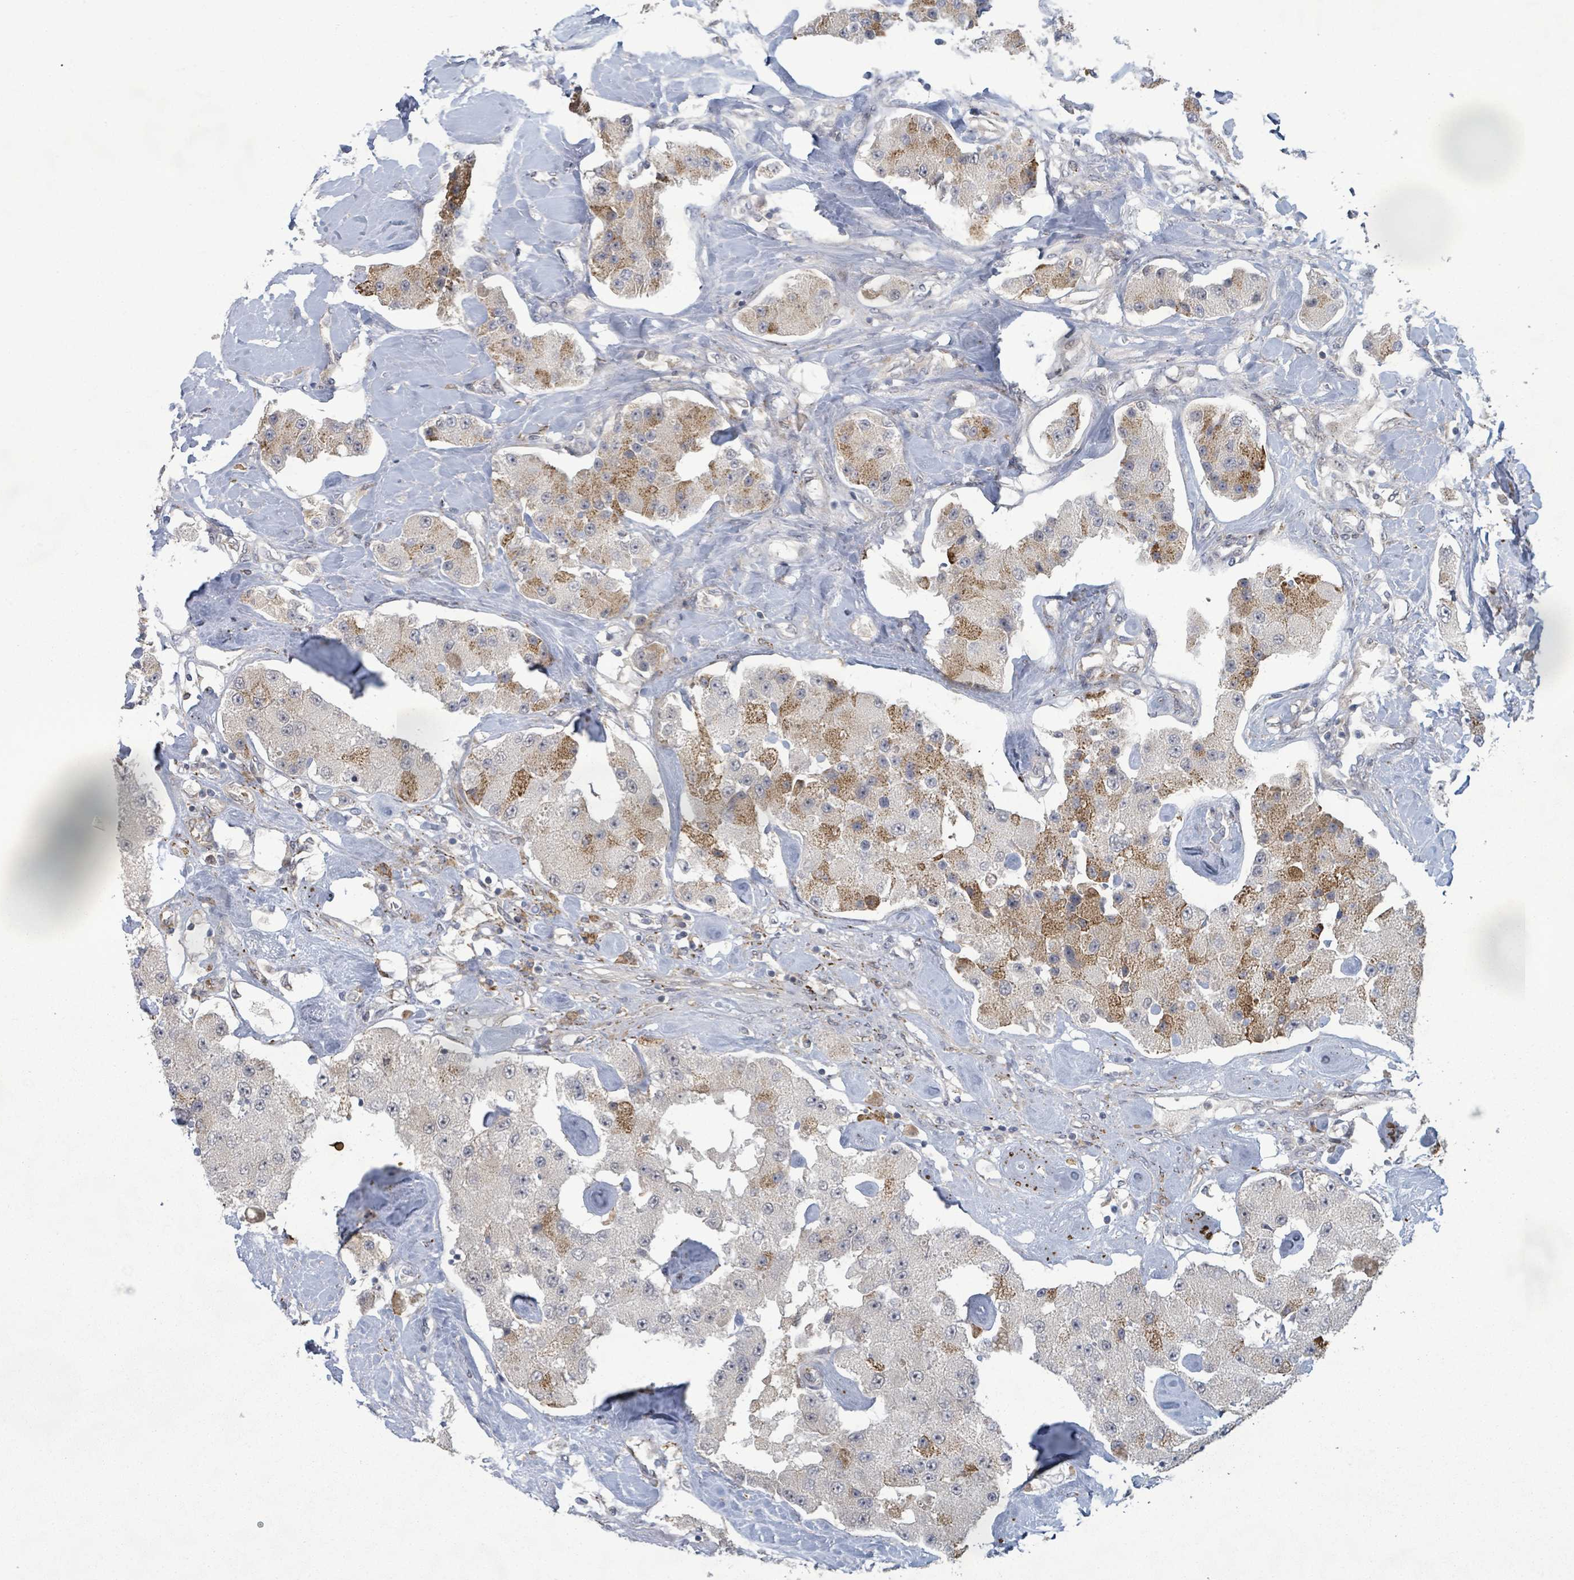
{"staining": {"intensity": "moderate", "quantity": "25%-75%", "location": "cytoplasmic/membranous"}, "tissue": "carcinoid", "cell_type": "Tumor cells", "image_type": "cancer", "snomed": [{"axis": "morphology", "description": "Carcinoid, malignant, NOS"}, {"axis": "topography", "description": "Pancreas"}], "caption": "The histopathology image displays immunohistochemical staining of malignant carcinoid. There is moderate cytoplasmic/membranous staining is appreciated in about 25%-75% of tumor cells.", "gene": "SHROOM2", "patient": {"sex": "male", "age": 41}}